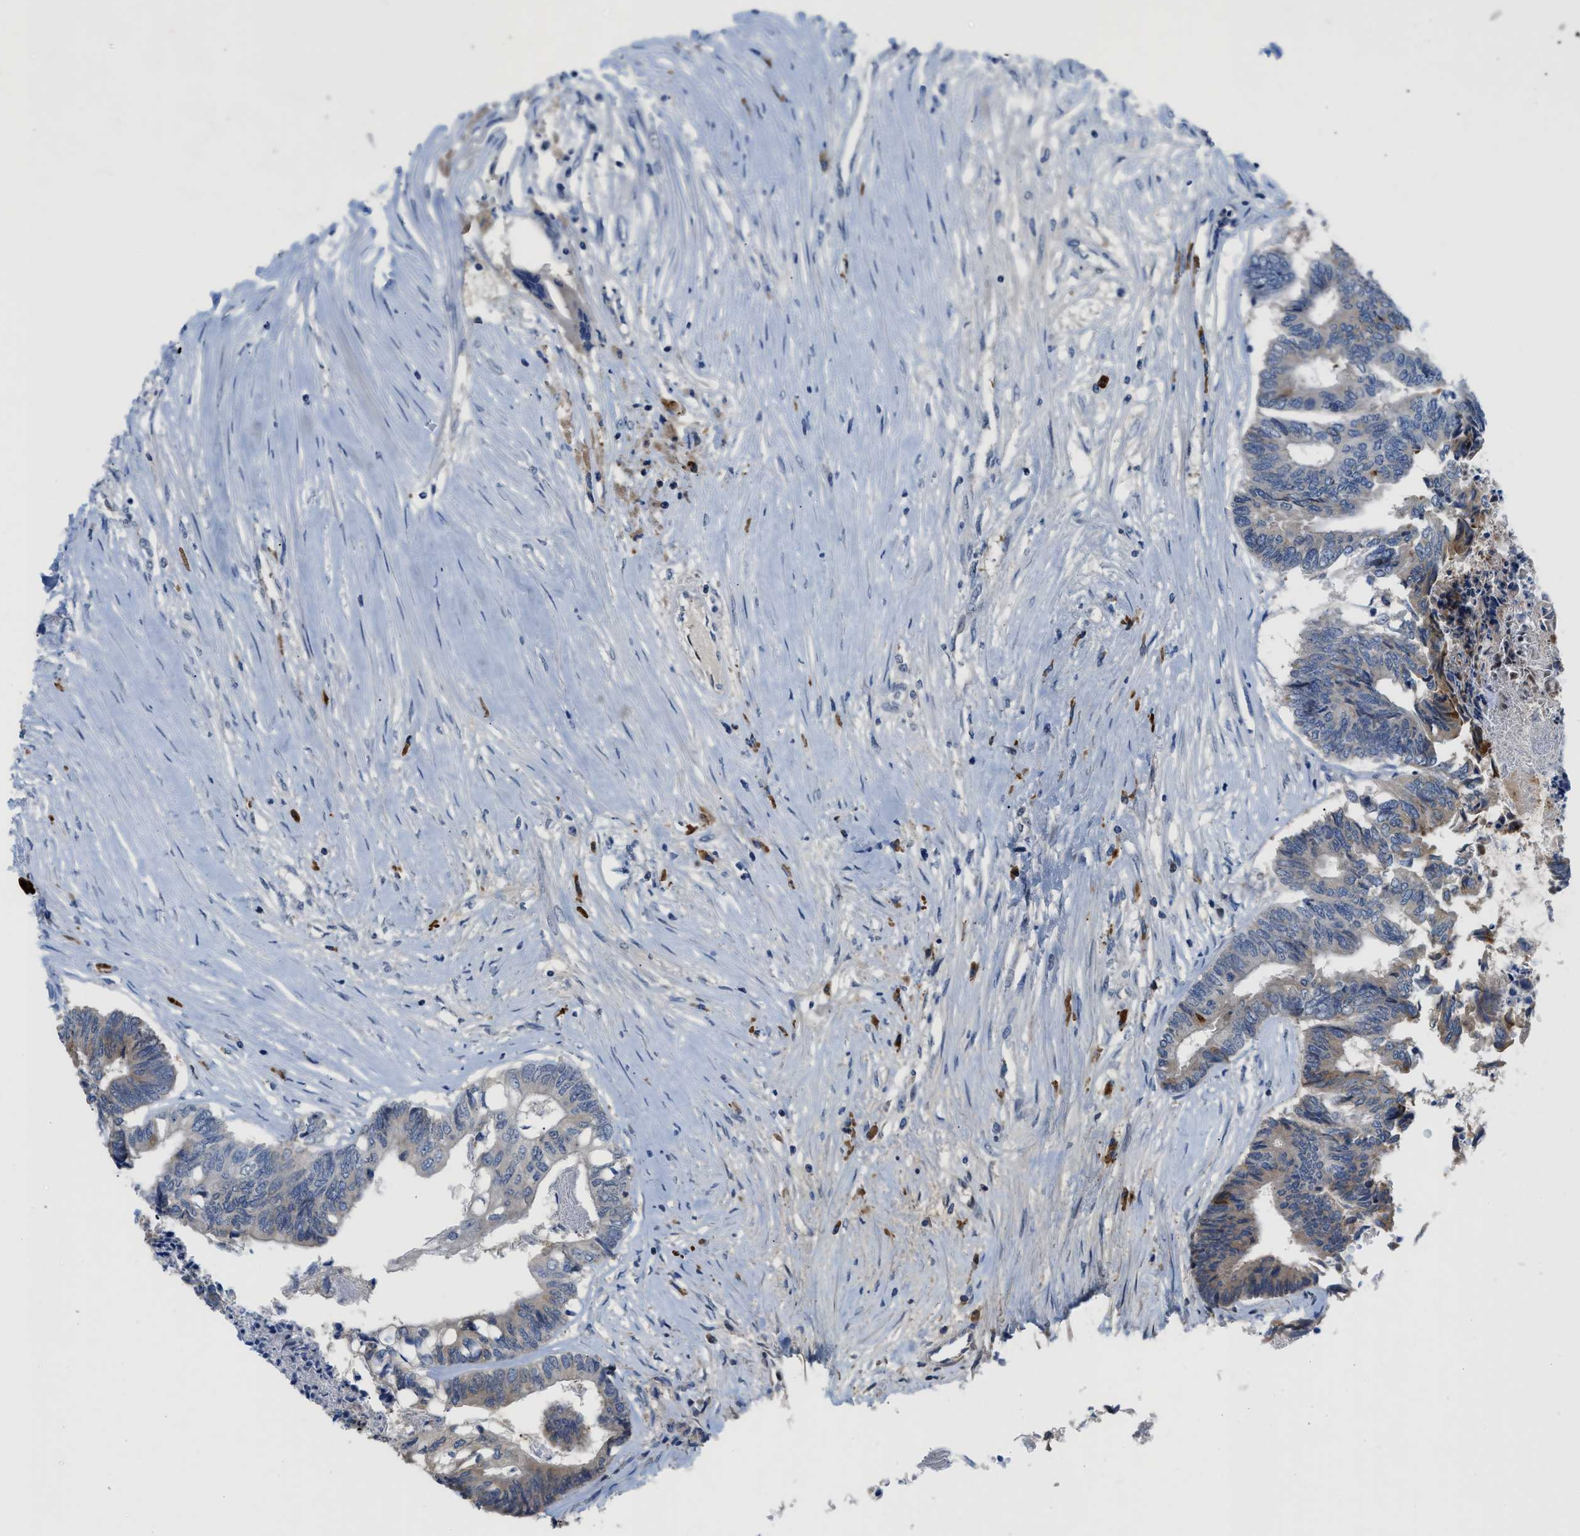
{"staining": {"intensity": "negative", "quantity": "none", "location": "none"}, "tissue": "colorectal cancer", "cell_type": "Tumor cells", "image_type": "cancer", "snomed": [{"axis": "morphology", "description": "Adenocarcinoma, NOS"}, {"axis": "topography", "description": "Rectum"}], "caption": "Tumor cells show no significant staining in colorectal cancer. (IHC, brightfield microscopy, high magnification).", "gene": "OR9K2", "patient": {"sex": "male", "age": 63}}